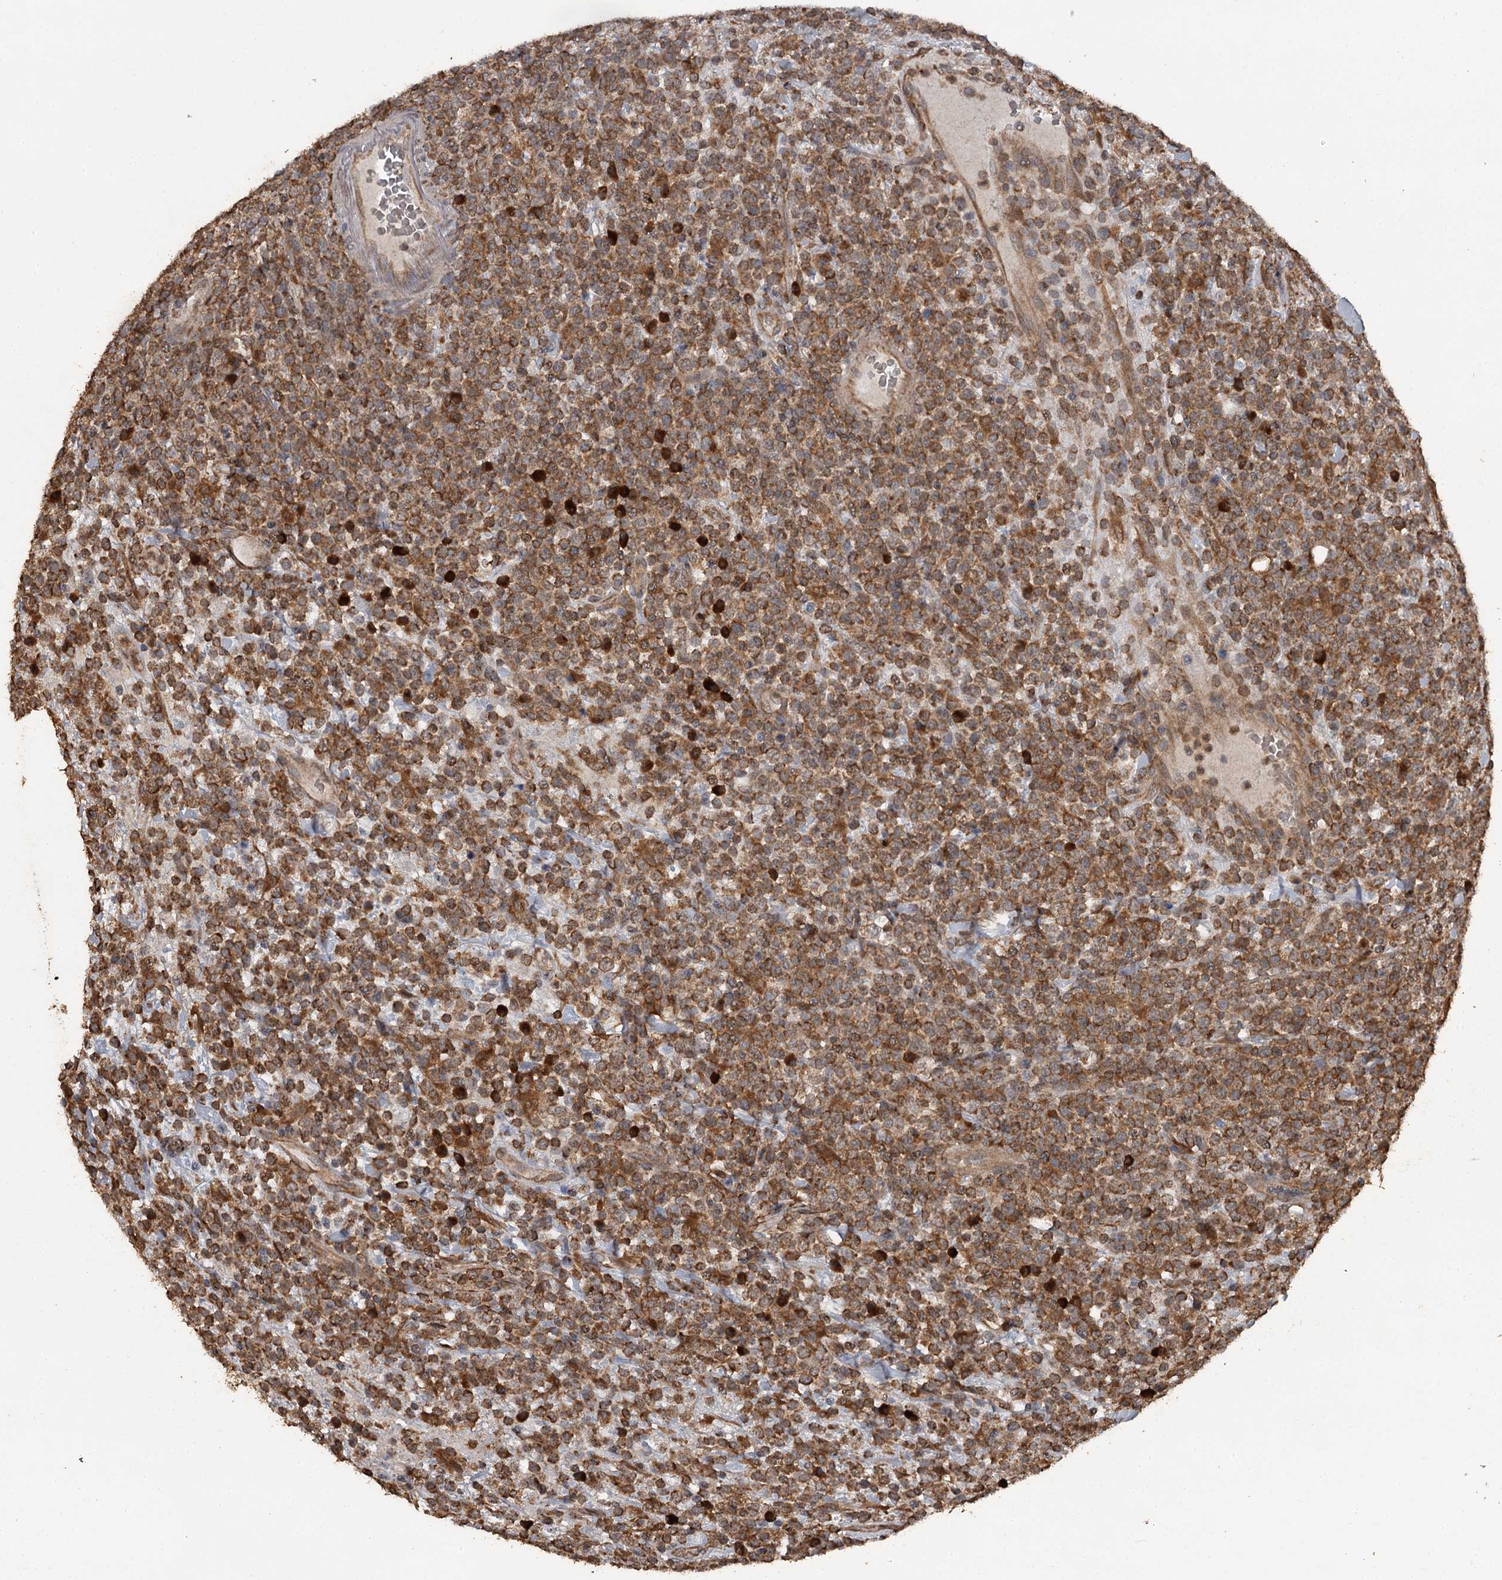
{"staining": {"intensity": "strong", "quantity": ">75%", "location": "cytoplasmic/membranous"}, "tissue": "lymphoma", "cell_type": "Tumor cells", "image_type": "cancer", "snomed": [{"axis": "morphology", "description": "Malignant lymphoma, non-Hodgkin's type, High grade"}, {"axis": "topography", "description": "Colon"}], "caption": "Tumor cells show high levels of strong cytoplasmic/membranous positivity in approximately >75% of cells in malignant lymphoma, non-Hodgkin's type (high-grade).", "gene": "WIPI1", "patient": {"sex": "female", "age": 53}}